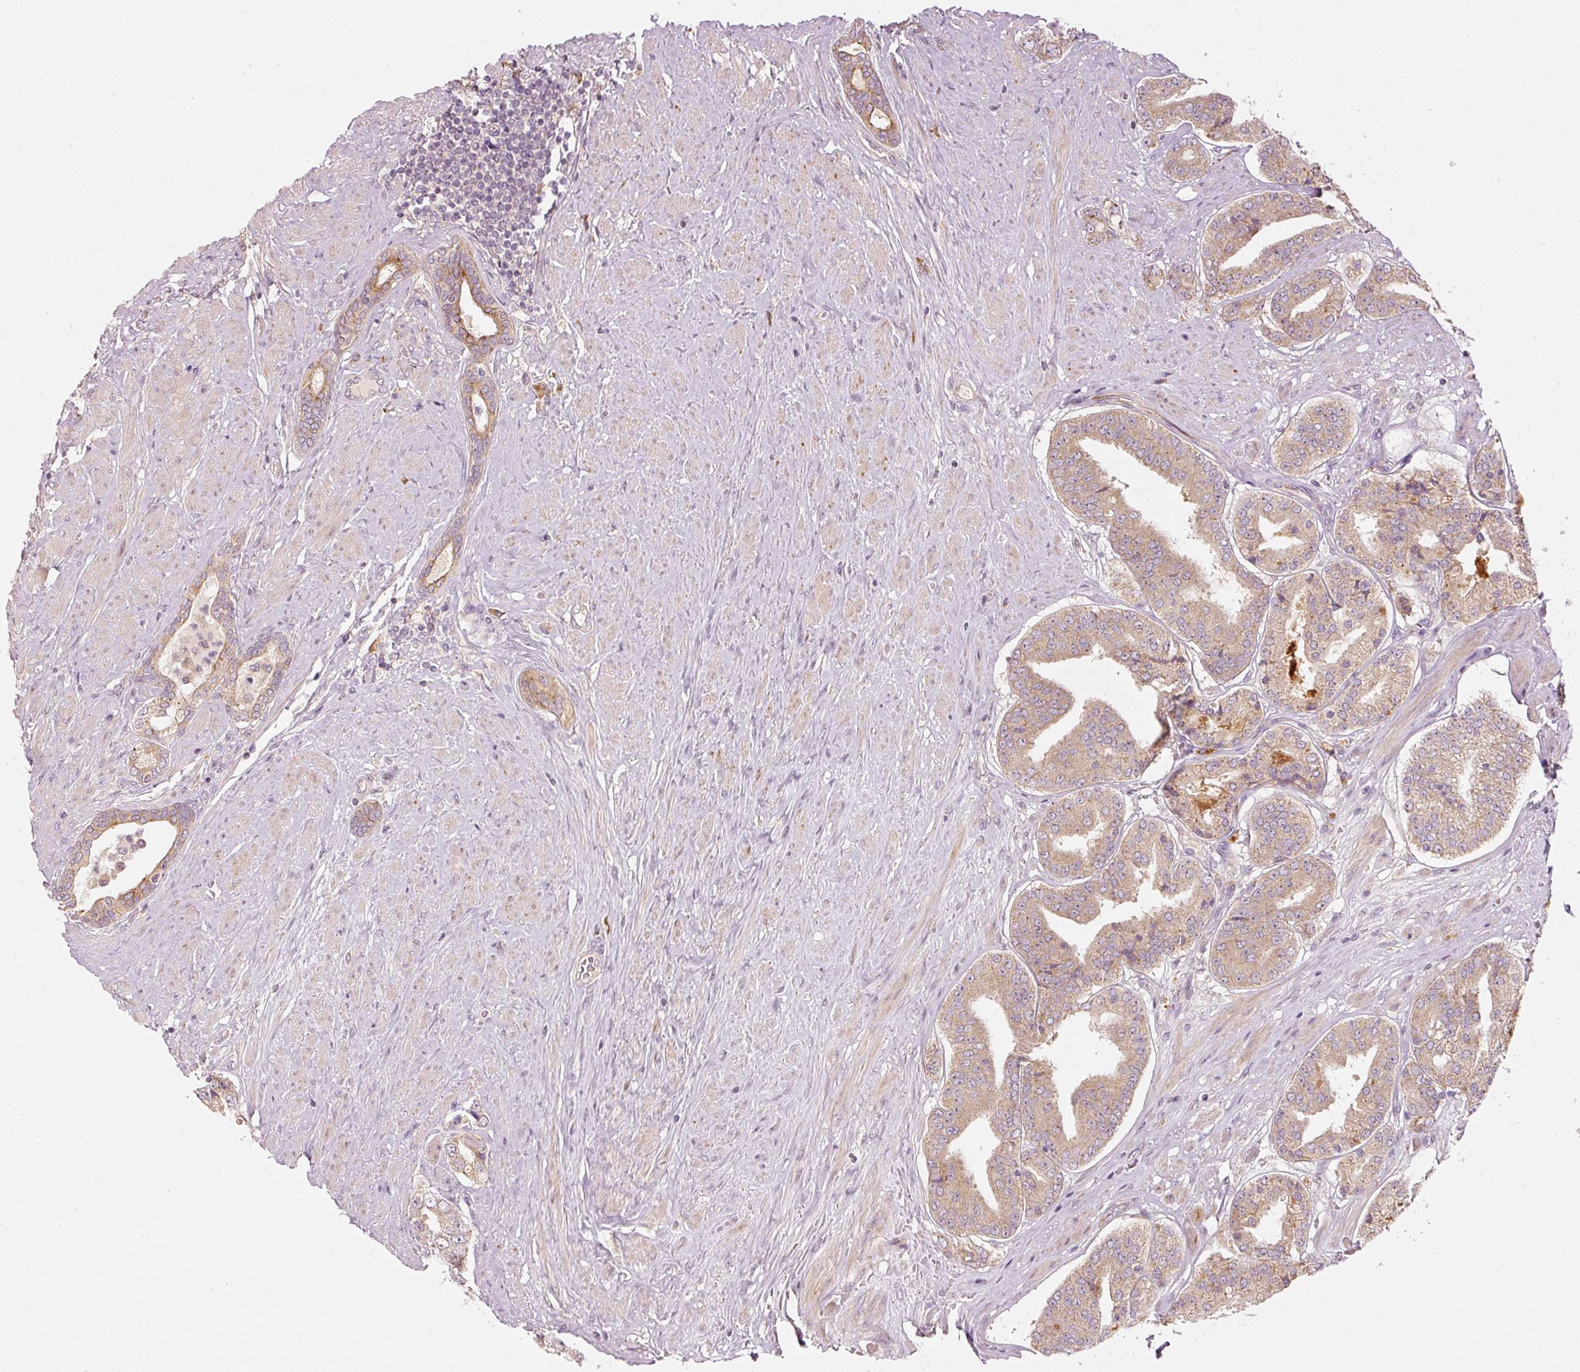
{"staining": {"intensity": "moderate", "quantity": ">75%", "location": "cytoplasmic/membranous"}, "tissue": "prostate cancer", "cell_type": "Tumor cells", "image_type": "cancer", "snomed": [{"axis": "morphology", "description": "Adenocarcinoma, High grade"}, {"axis": "topography", "description": "Prostate"}], "caption": "Immunohistochemical staining of high-grade adenocarcinoma (prostate) exhibits medium levels of moderate cytoplasmic/membranous positivity in approximately >75% of tumor cells.", "gene": "MAP10", "patient": {"sex": "male", "age": 63}}